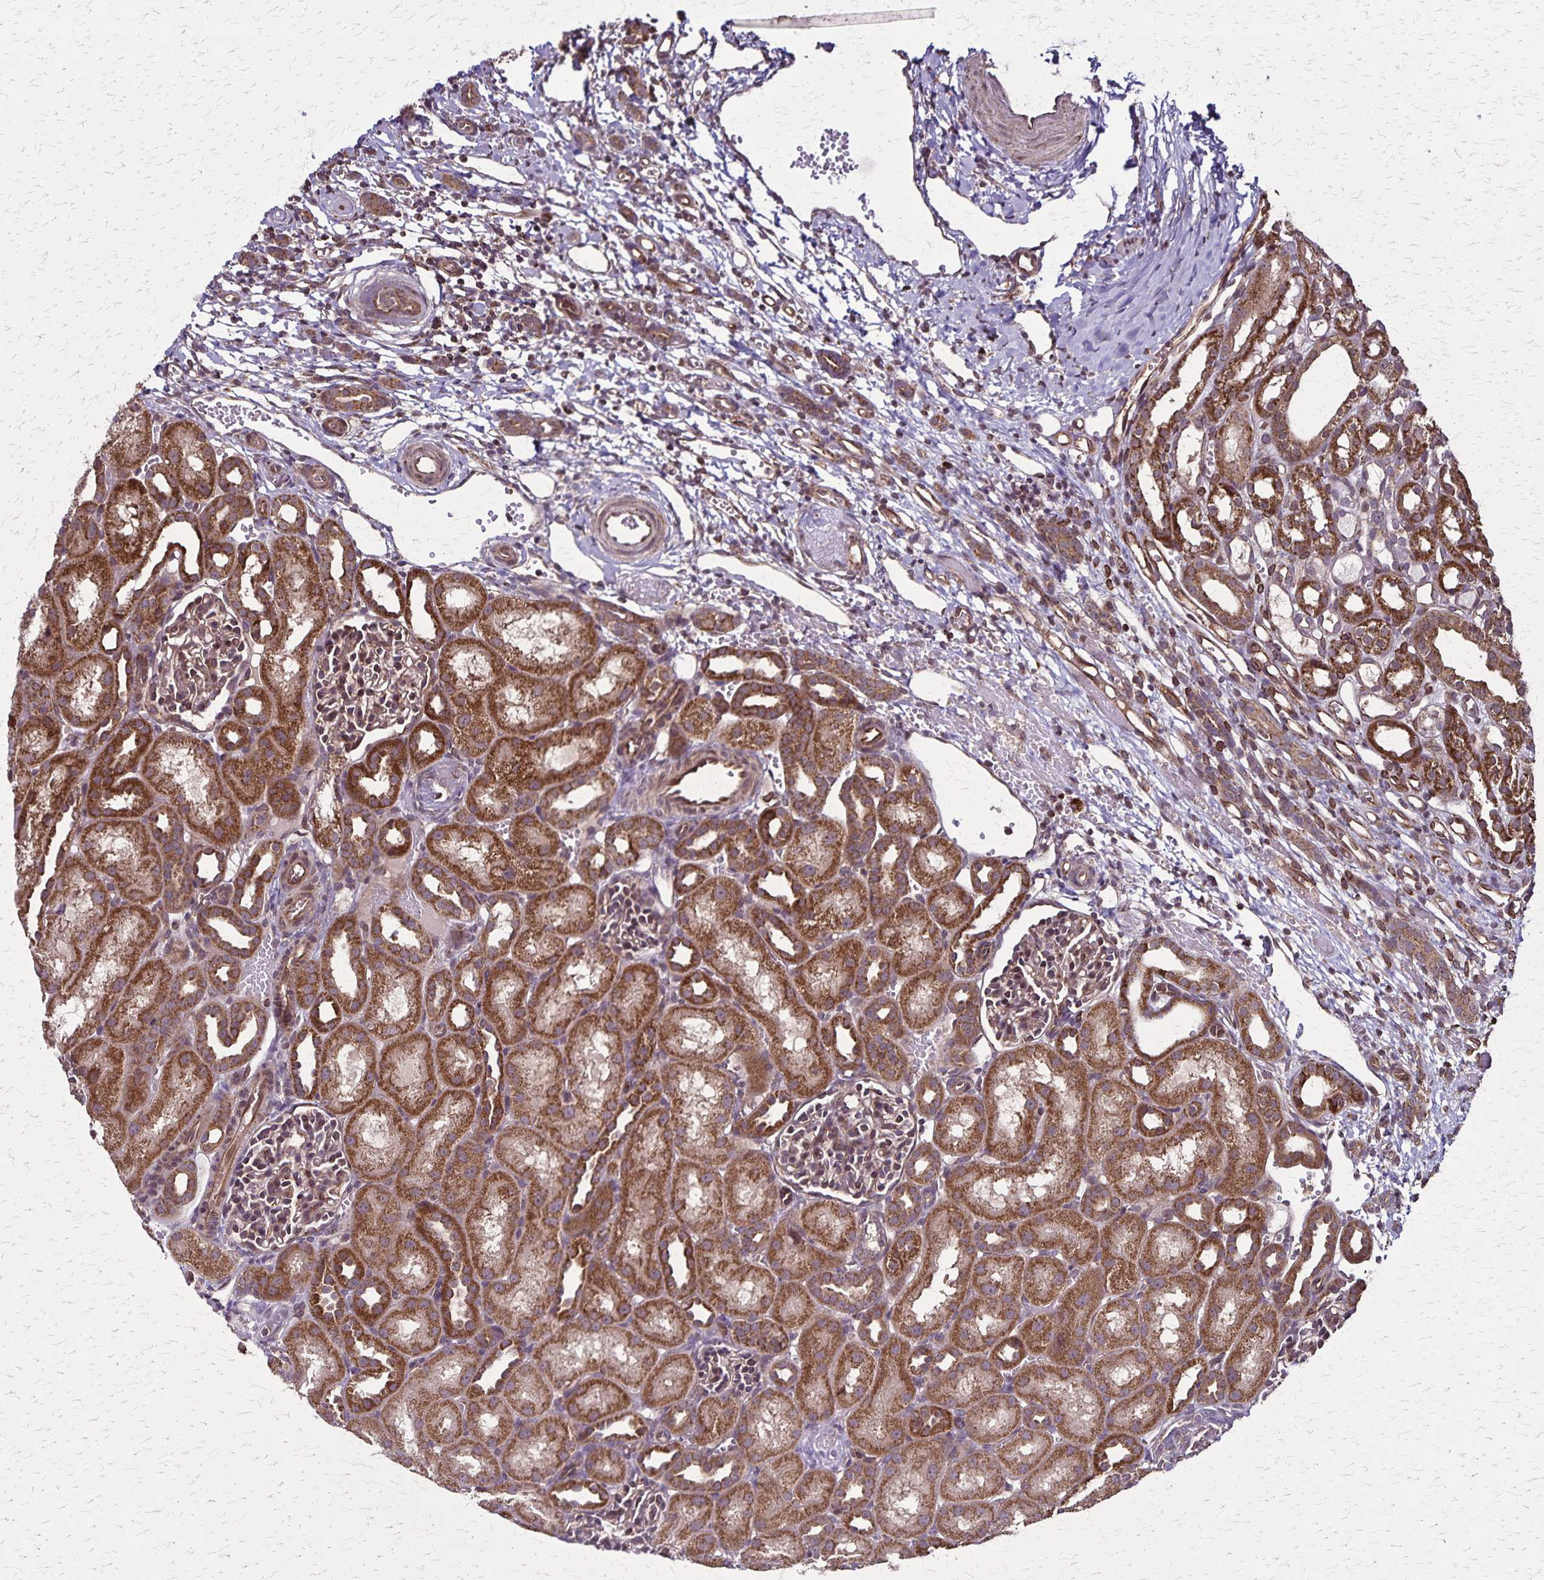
{"staining": {"intensity": "moderate", "quantity": ">75%", "location": "cytoplasmic/membranous"}, "tissue": "kidney", "cell_type": "Cells in glomeruli", "image_type": "normal", "snomed": [{"axis": "morphology", "description": "Normal tissue, NOS"}, {"axis": "topography", "description": "Kidney"}], "caption": "Protein expression analysis of benign kidney shows moderate cytoplasmic/membranous staining in about >75% of cells in glomeruli. The staining was performed using DAB, with brown indicating positive protein expression. Nuclei are stained blue with hematoxylin.", "gene": "NFS1", "patient": {"sex": "male", "age": 1}}